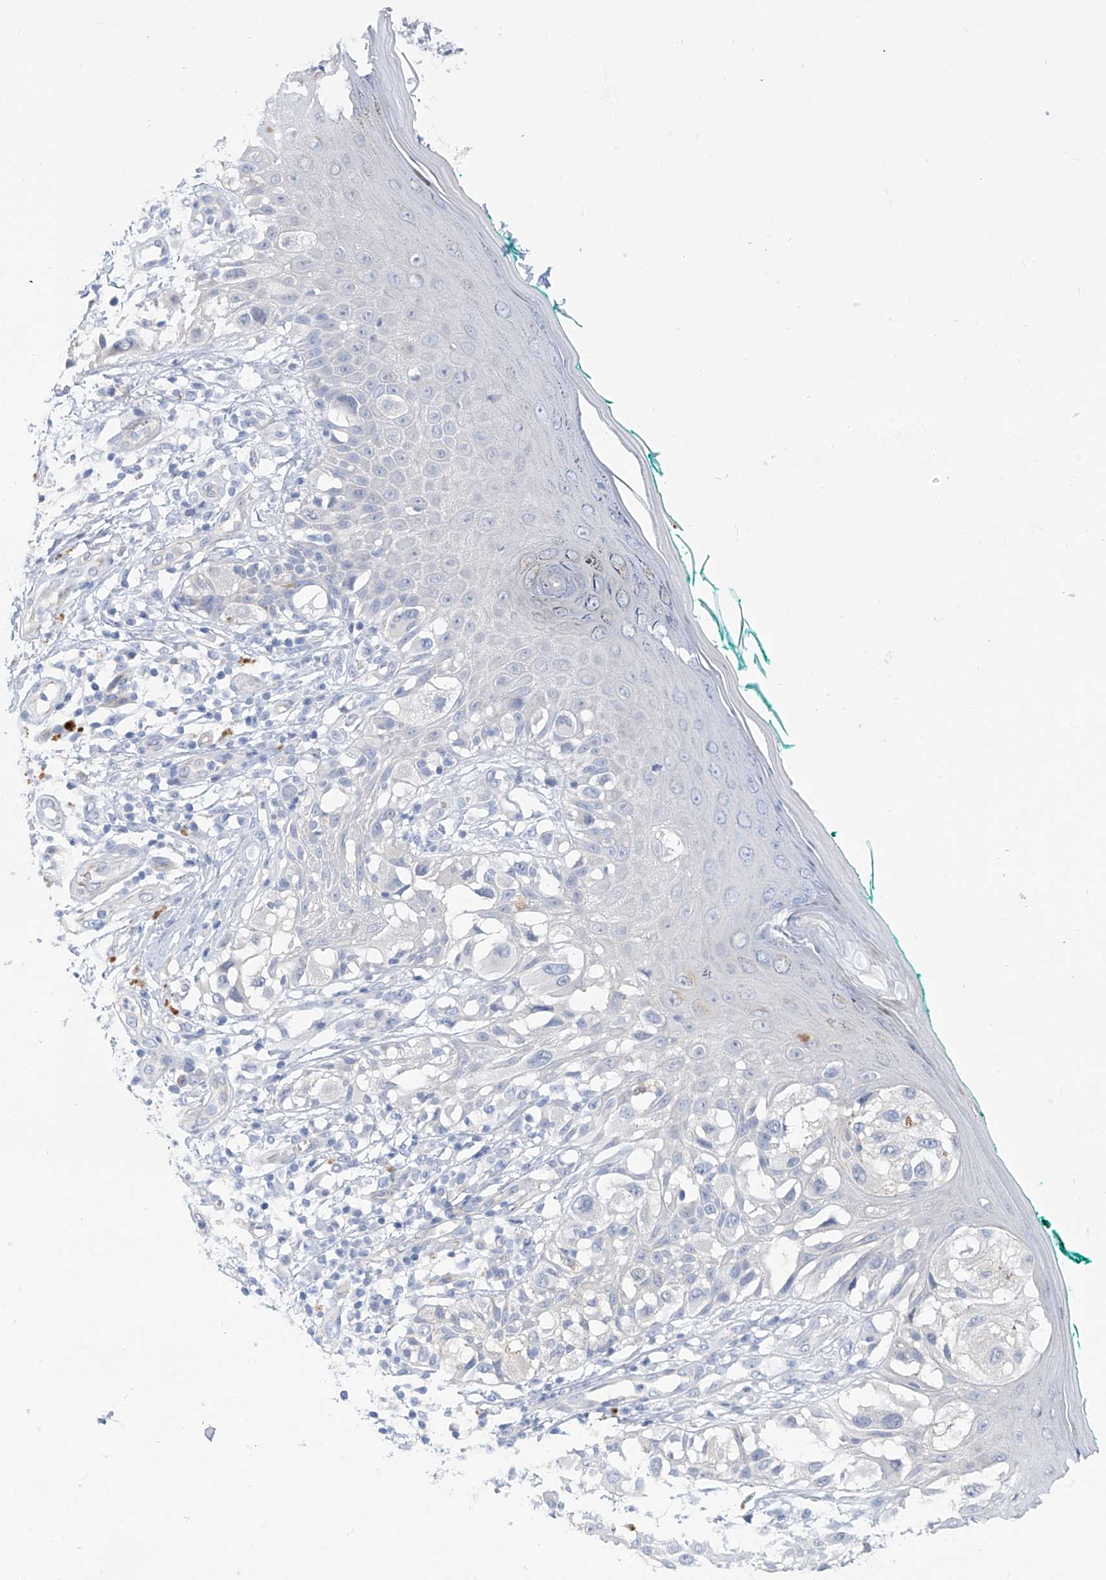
{"staining": {"intensity": "negative", "quantity": "none", "location": "none"}, "tissue": "melanoma", "cell_type": "Tumor cells", "image_type": "cancer", "snomed": [{"axis": "morphology", "description": "Malignant melanoma, NOS"}, {"axis": "topography", "description": "Skin"}], "caption": "Protein analysis of malignant melanoma exhibits no significant expression in tumor cells.", "gene": "PIK3C2B", "patient": {"sex": "female", "age": 81}}